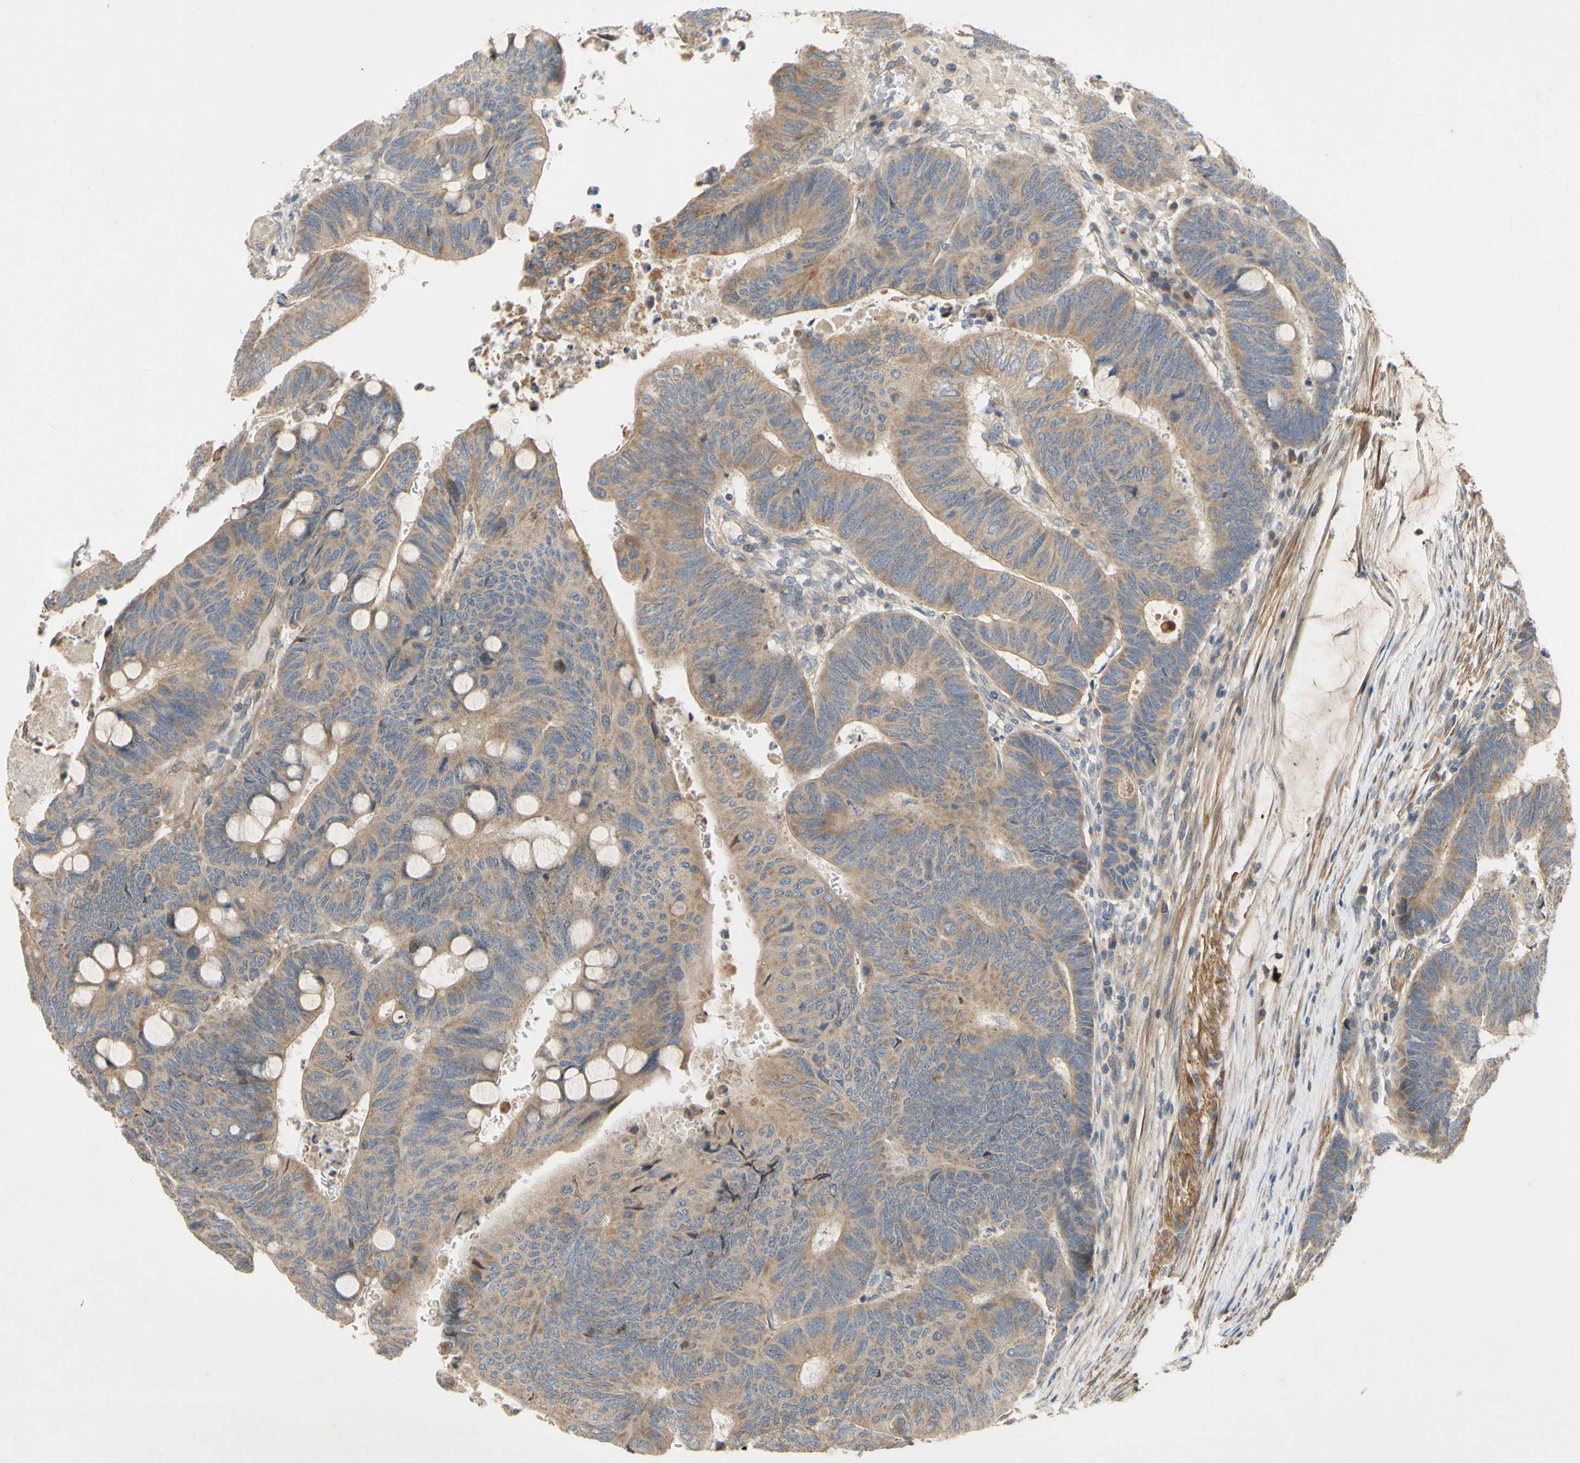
{"staining": {"intensity": "moderate", "quantity": ">75%", "location": "cytoplasmic/membranous"}, "tissue": "colorectal cancer", "cell_type": "Tumor cells", "image_type": "cancer", "snomed": [{"axis": "morphology", "description": "Normal tissue, NOS"}, {"axis": "morphology", "description": "Adenocarcinoma, NOS"}, {"axis": "topography", "description": "Rectum"}, {"axis": "topography", "description": "Peripheral nerve tissue"}], "caption": "Immunohistochemical staining of colorectal adenocarcinoma shows medium levels of moderate cytoplasmic/membranous staining in approximately >75% of tumor cells.", "gene": "PARD6A", "patient": {"sex": "male", "age": 92}}